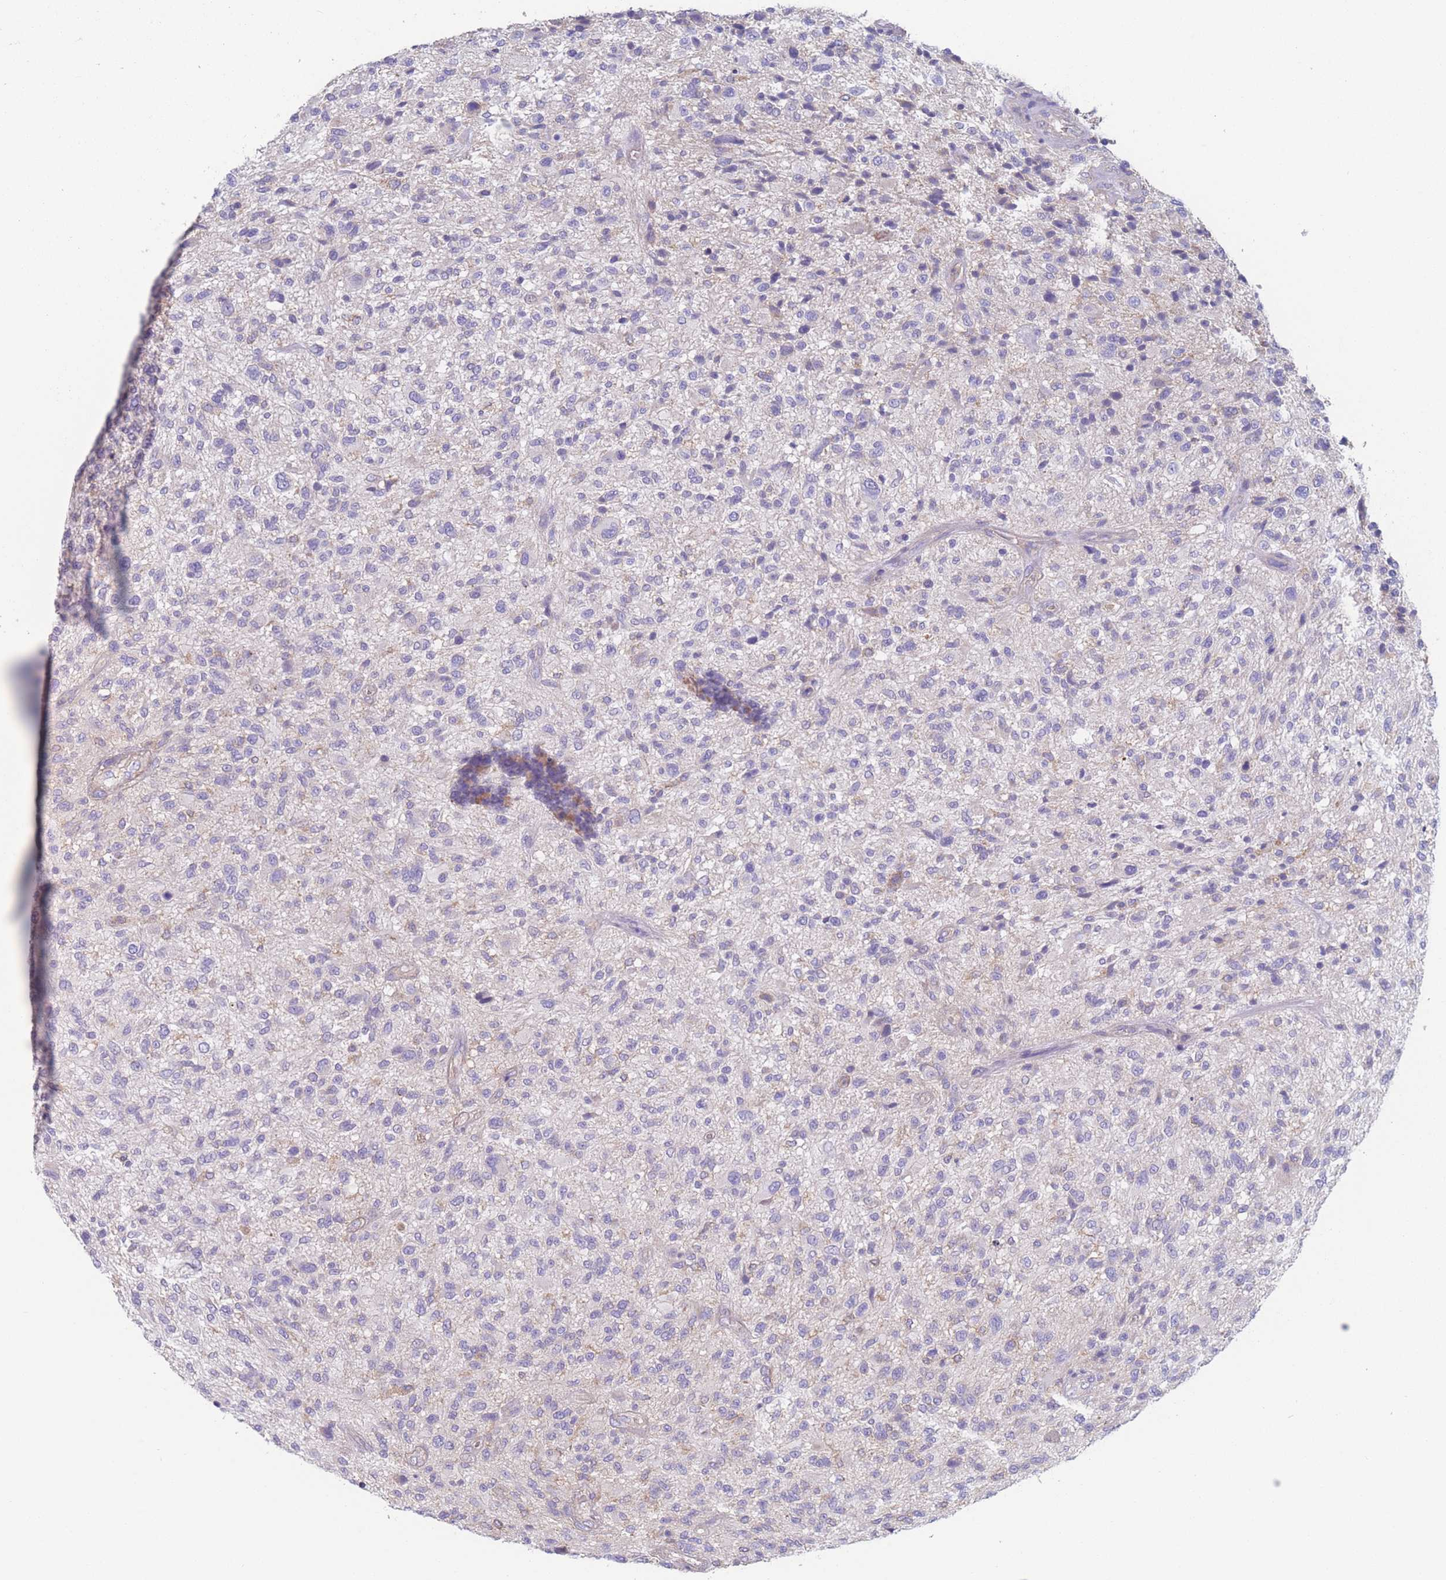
{"staining": {"intensity": "negative", "quantity": "none", "location": "none"}, "tissue": "glioma", "cell_type": "Tumor cells", "image_type": "cancer", "snomed": [{"axis": "morphology", "description": "Glioma, malignant, High grade"}, {"axis": "topography", "description": "Brain"}], "caption": "Immunohistochemistry (IHC) histopathology image of neoplastic tissue: malignant glioma (high-grade) stained with DAB (3,3'-diaminobenzidine) exhibits no significant protein positivity in tumor cells.", "gene": "ADH1A", "patient": {"sex": "male", "age": 47}}